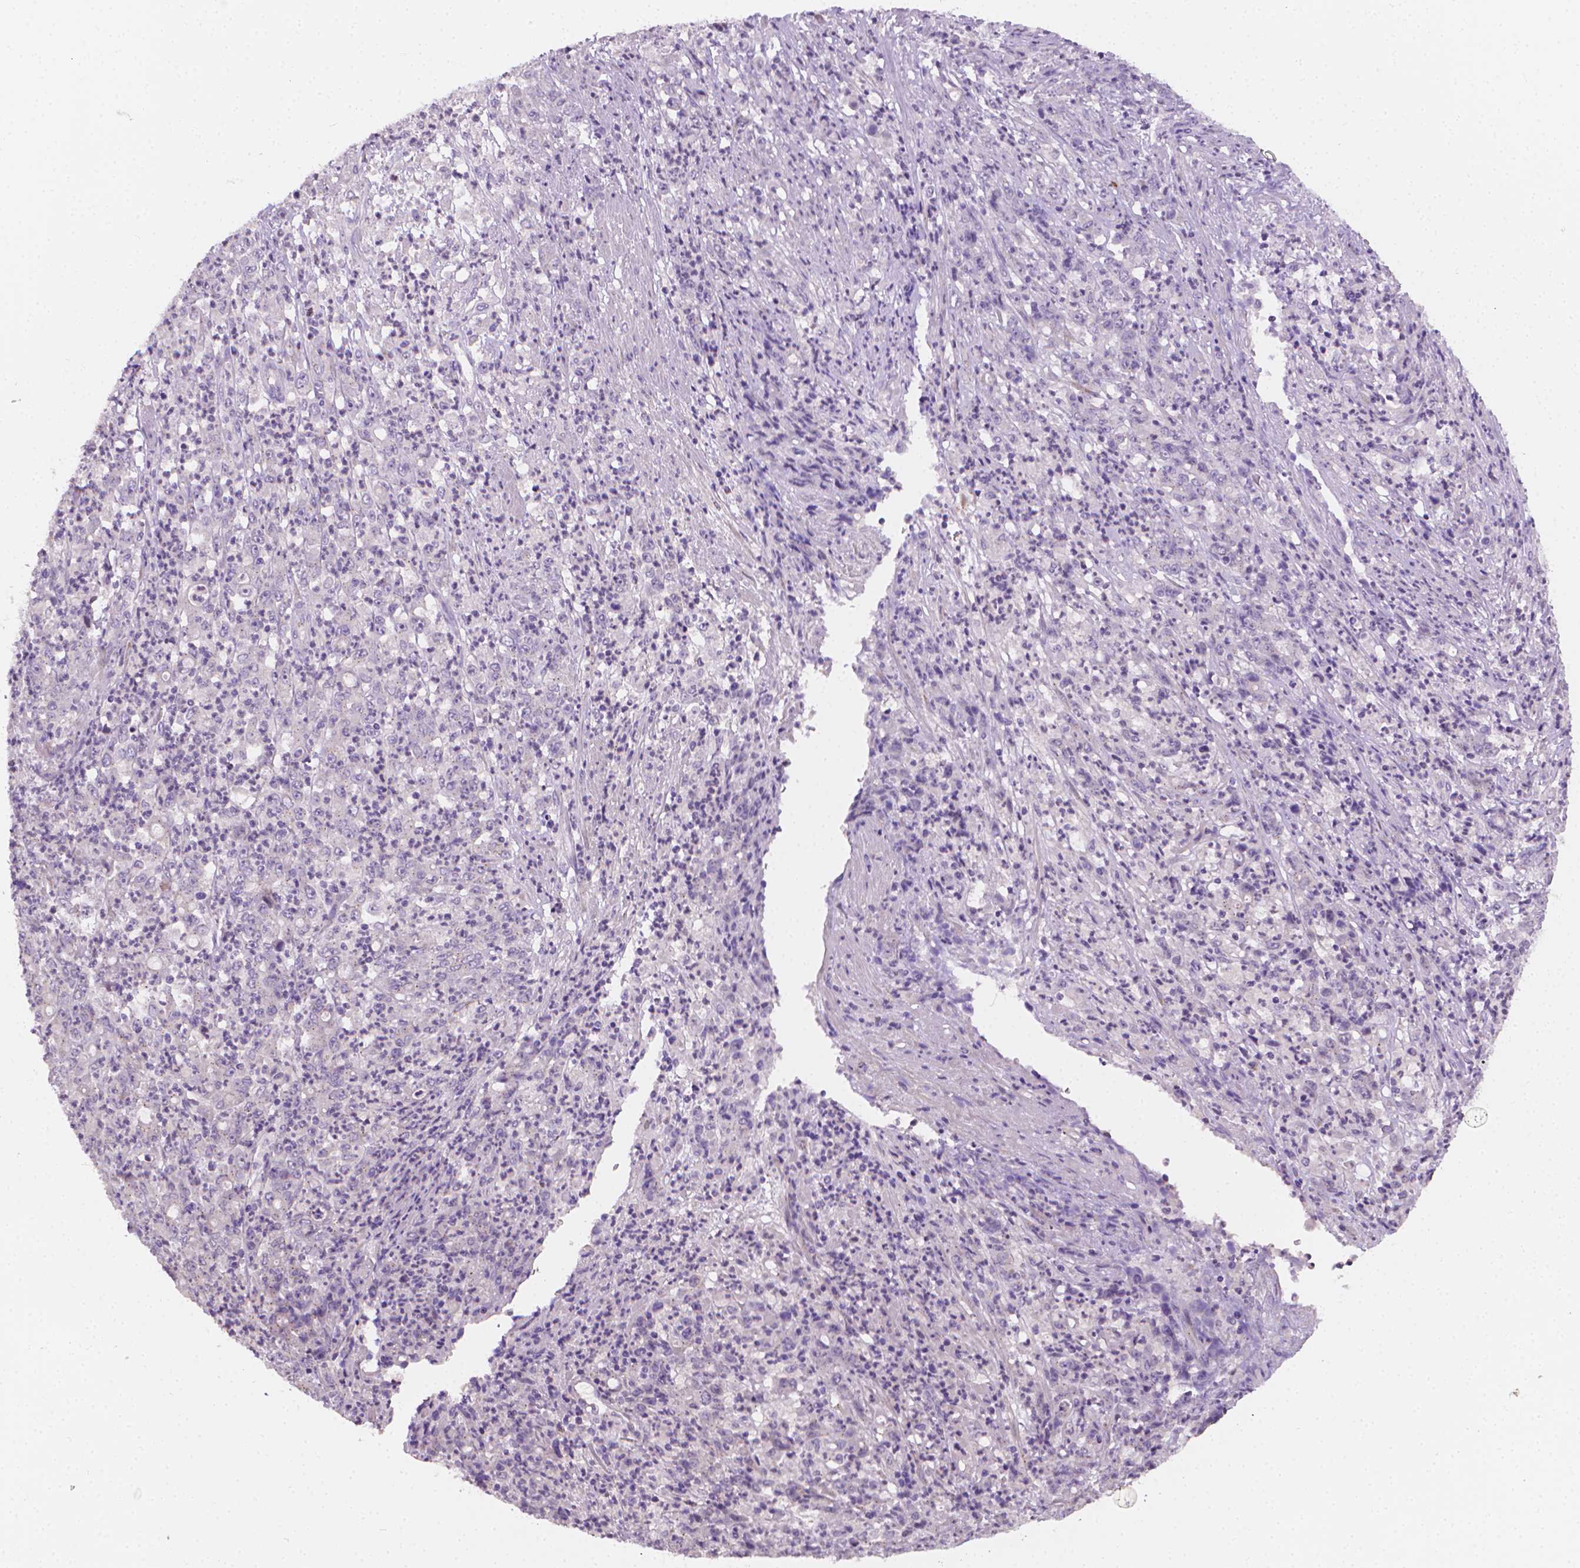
{"staining": {"intensity": "negative", "quantity": "none", "location": "none"}, "tissue": "stomach cancer", "cell_type": "Tumor cells", "image_type": "cancer", "snomed": [{"axis": "morphology", "description": "Adenocarcinoma, NOS"}, {"axis": "topography", "description": "Stomach, lower"}], "caption": "Tumor cells show no significant protein staining in stomach cancer. Brightfield microscopy of immunohistochemistry (IHC) stained with DAB (brown) and hematoxylin (blue), captured at high magnification.", "gene": "NCAN", "patient": {"sex": "female", "age": 71}}